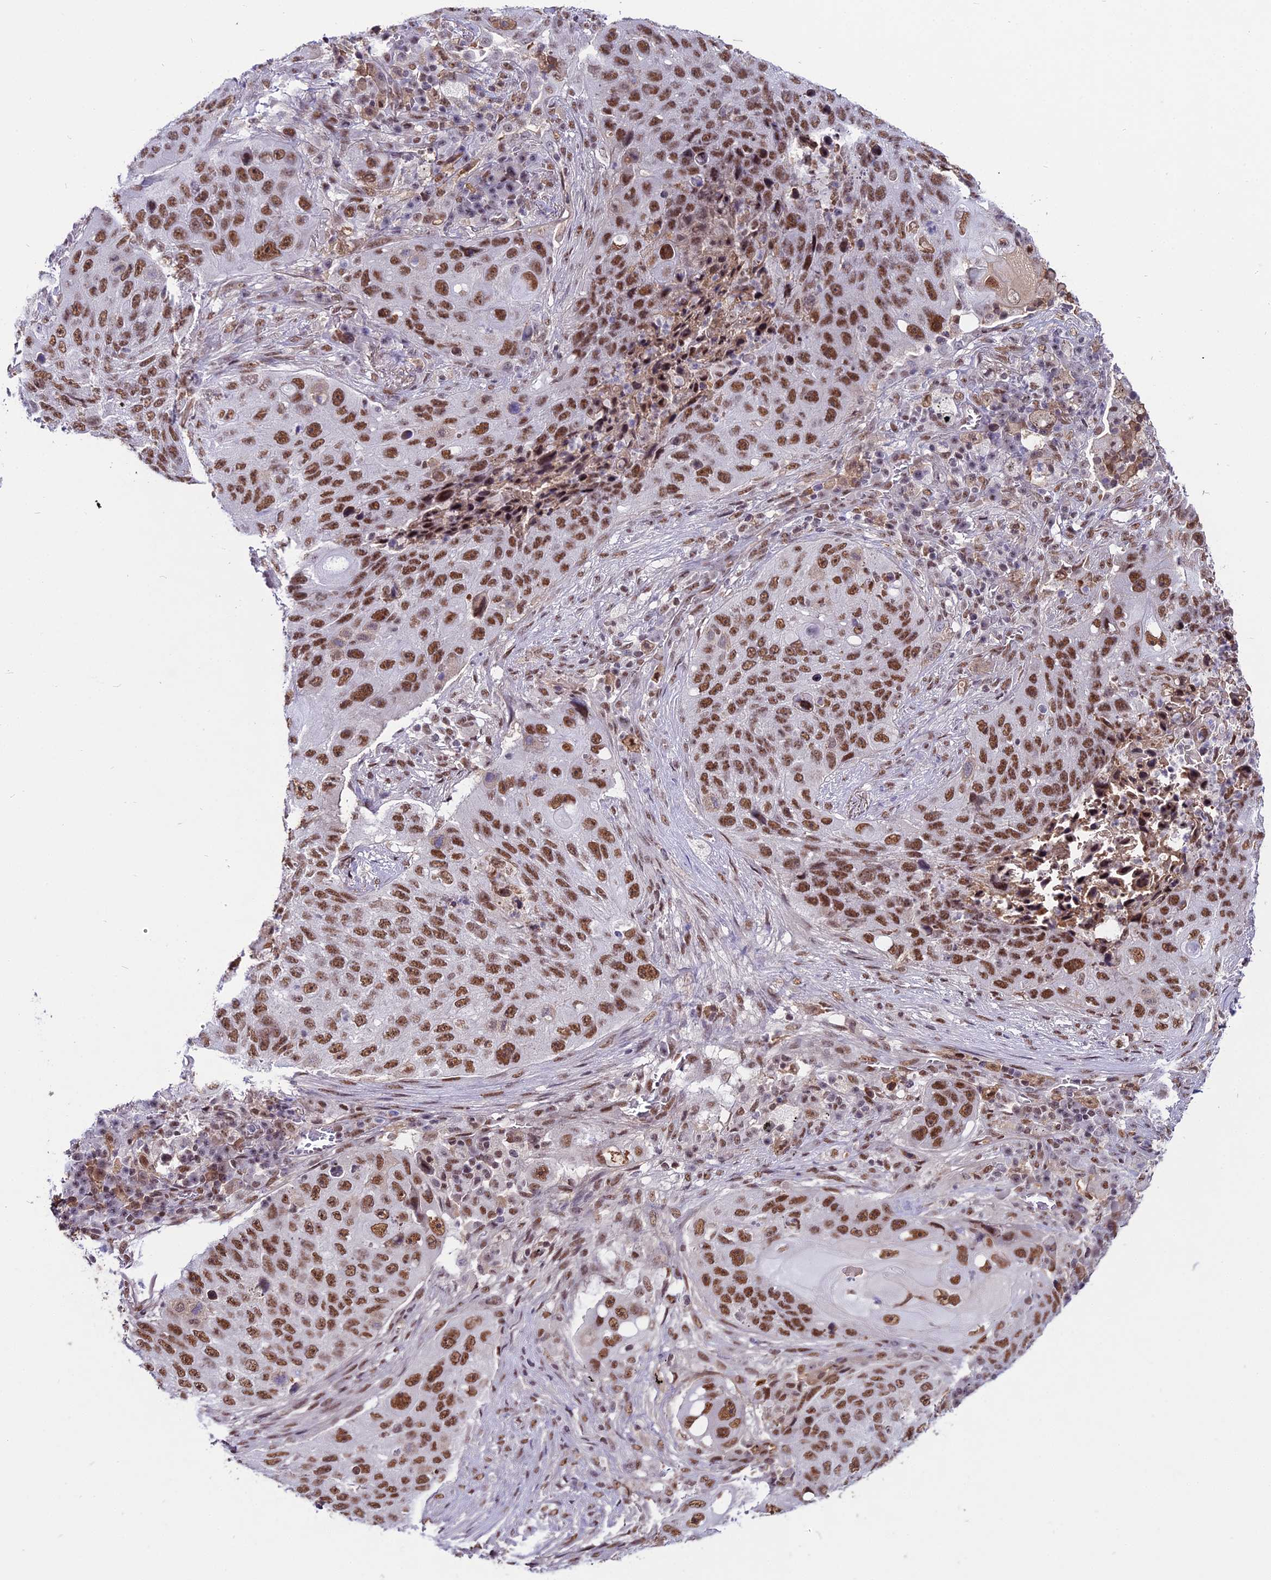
{"staining": {"intensity": "strong", "quantity": ">75%", "location": "nuclear"}, "tissue": "lung cancer", "cell_type": "Tumor cells", "image_type": "cancer", "snomed": [{"axis": "morphology", "description": "Squamous cell carcinoma, NOS"}, {"axis": "topography", "description": "Lung"}], "caption": "About >75% of tumor cells in human lung cancer (squamous cell carcinoma) display strong nuclear protein positivity as visualized by brown immunohistochemical staining.", "gene": "RBM12", "patient": {"sex": "female", "age": 63}}